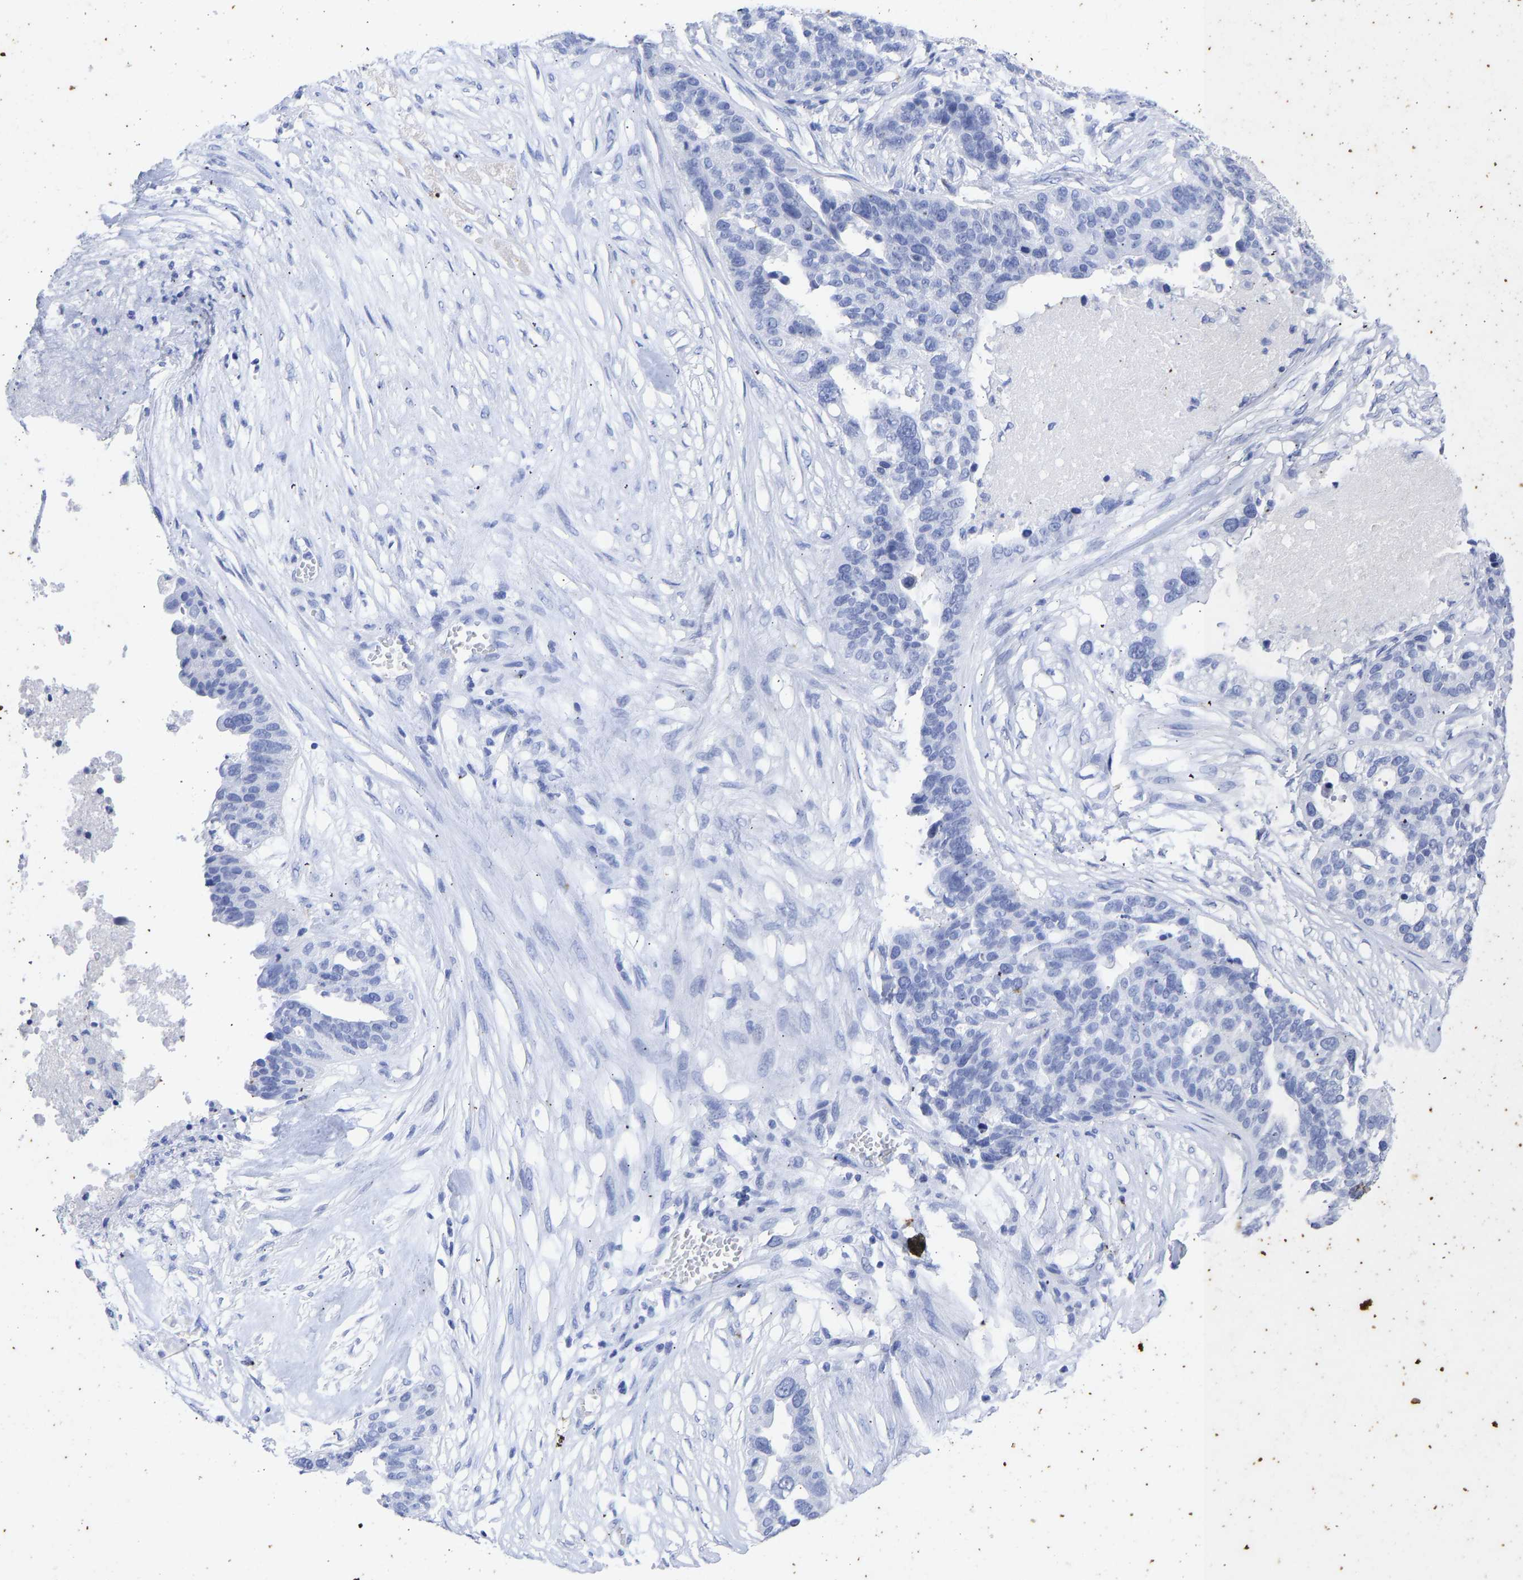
{"staining": {"intensity": "negative", "quantity": "none", "location": "none"}, "tissue": "ovarian cancer", "cell_type": "Tumor cells", "image_type": "cancer", "snomed": [{"axis": "morphology", "description": "Cystadenocarcinoma, serous, NOS"}, {"axis": "topography", "description": "Ovary"}], "caption": "Immunohistochemistry (IHC) photomicrograph of human serous cystadenocarcinoma (ovarian) stained for a protein (brown), which shows no expression in tumor cells. (Brightfield microscopy of DAB IHC at high magnification).", "gene": "KRT1", "patient": {"sex": "female", "age": 59}}